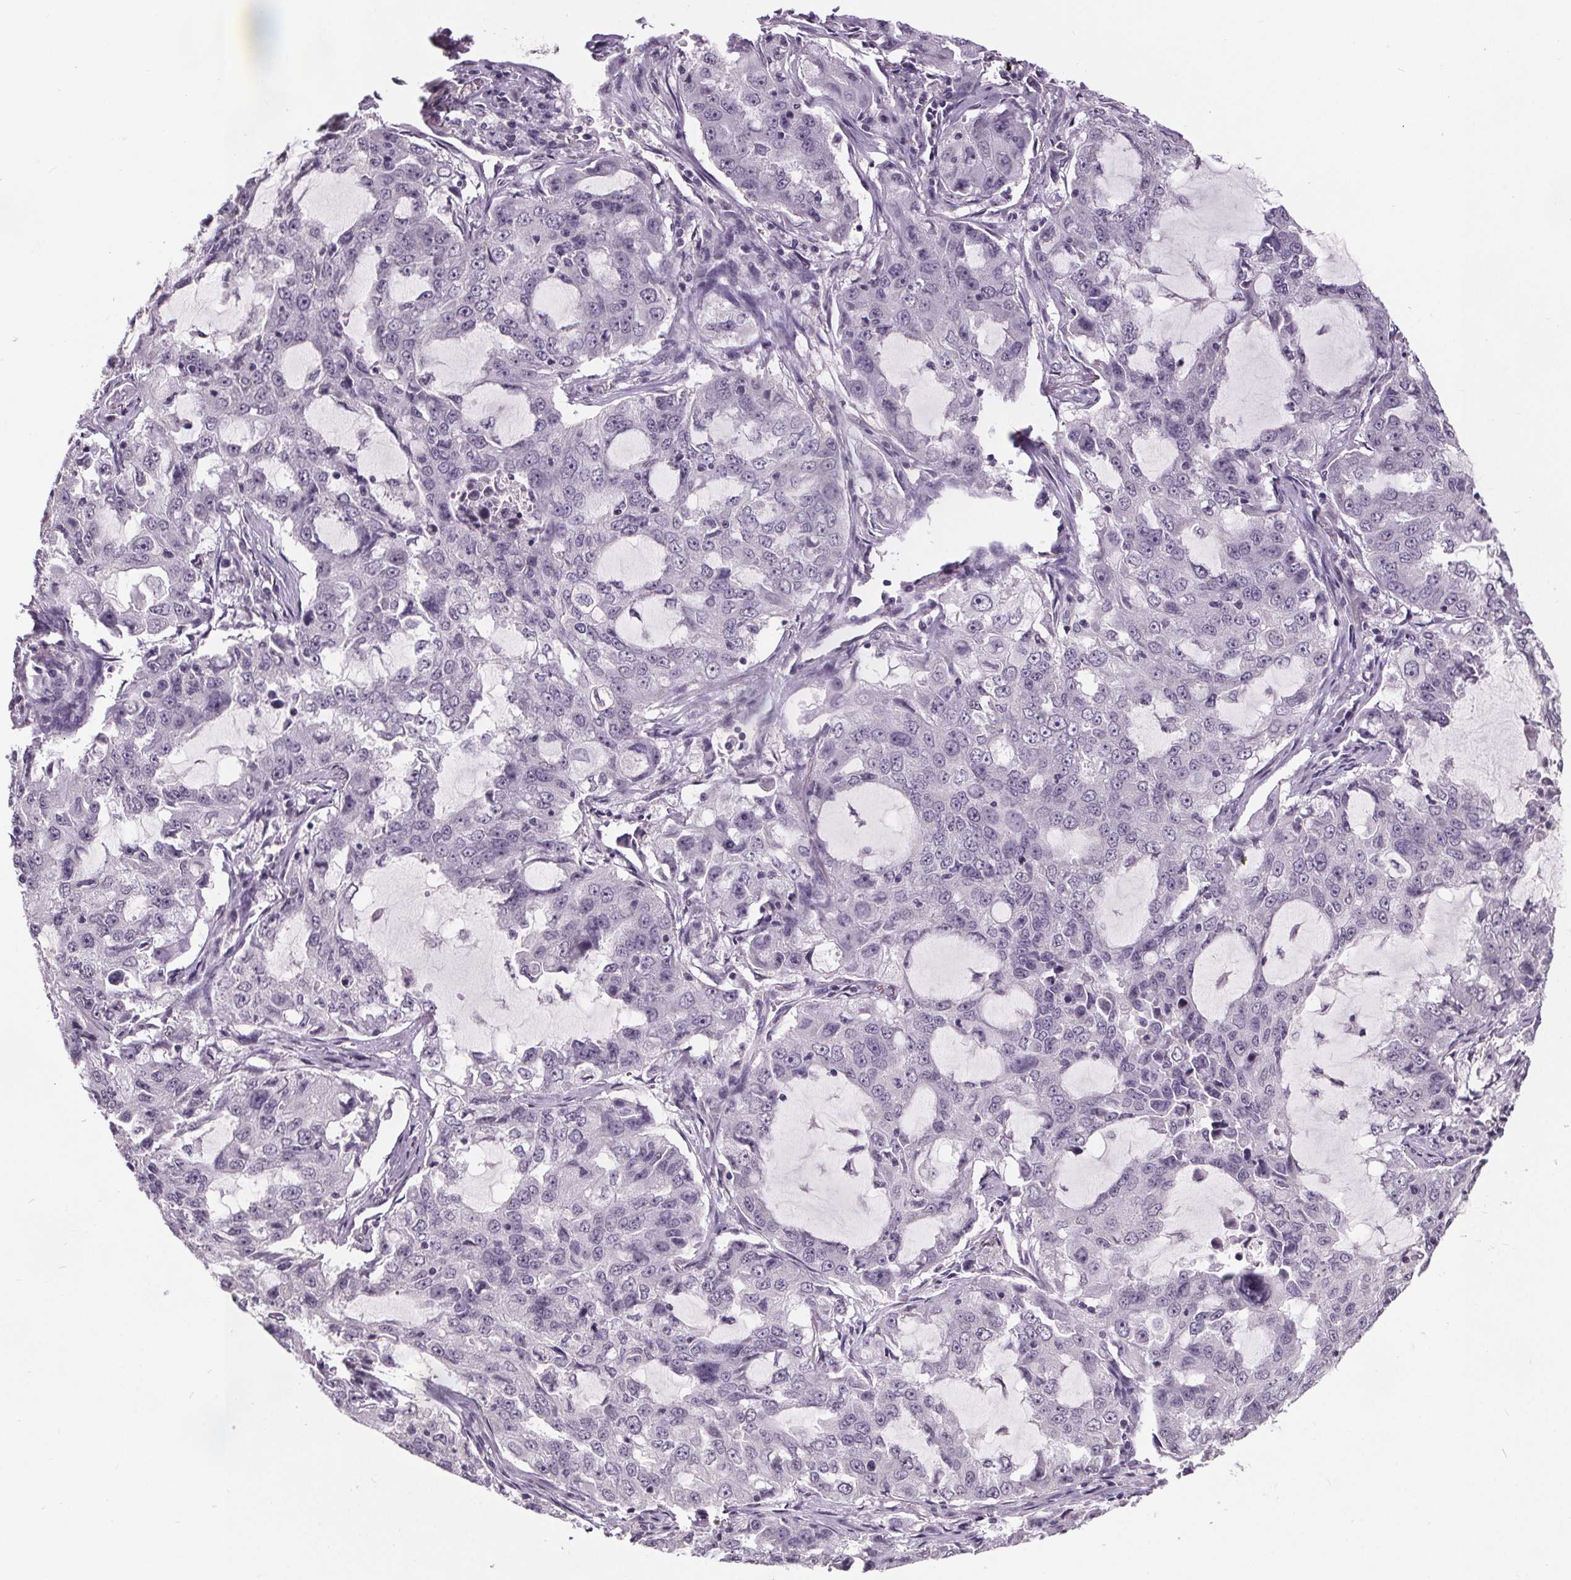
{"staining": {"intensity": "negative", "quantity": "none", "location": "none"}, "tissue": "lung cancer", "cell_type": "Tumor cells", "image_type": "cancer", "snomed": [{"axis": "morphology", "description": "Adenocarcinoma, NOS"}, {"axis": "topography", "description": "Lung"}], "caption": "Histopathology image shows no significant protein positivity in tumor cells of lung cancer.", "gene": "NKX6-1", "patient": {"sex": "female", "age": 61}}